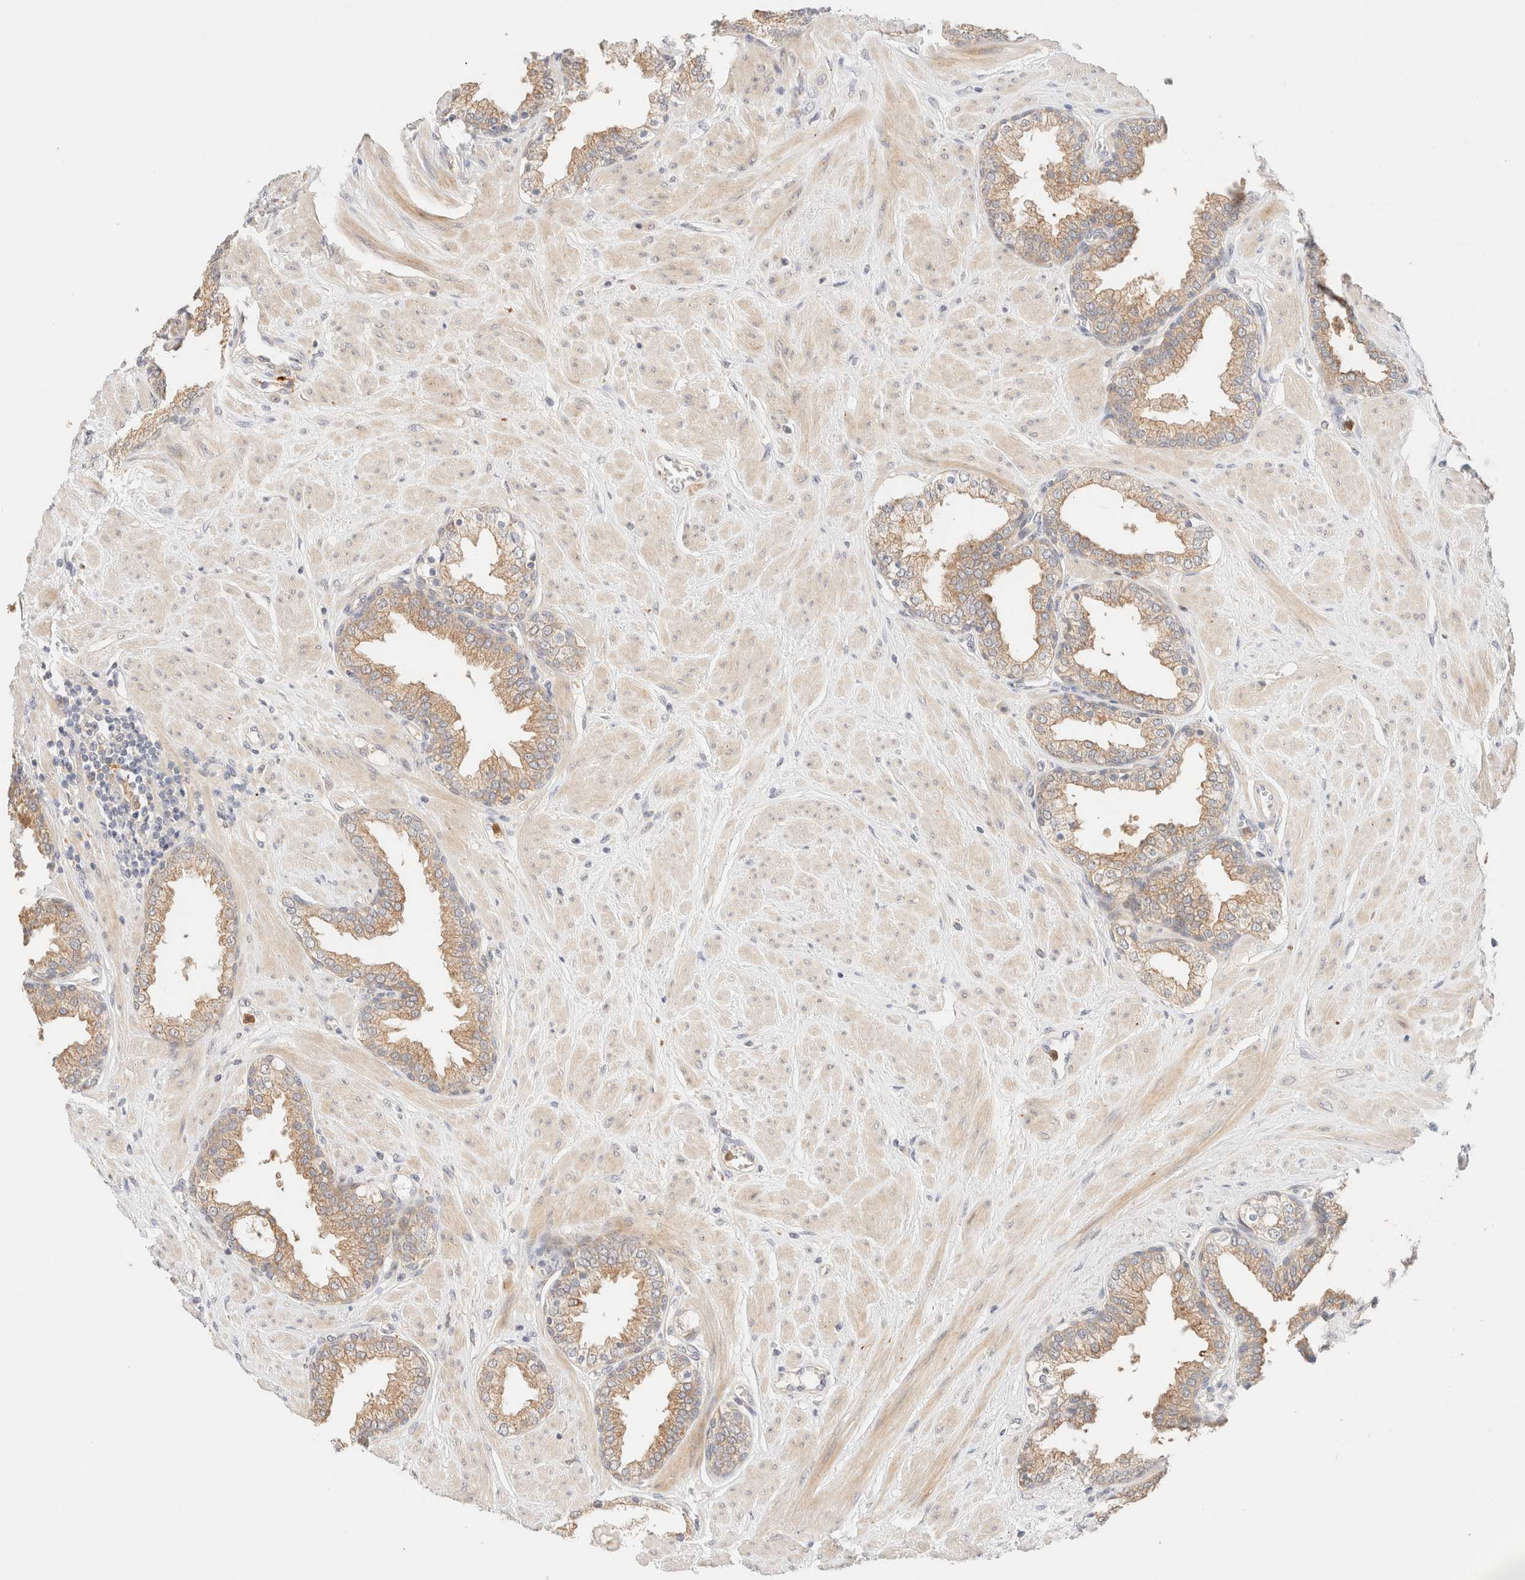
{"staining": {"intensity": "moderate", "quantity": ">75%", "location": "cytoplasmic/membranous"}, "tissue": "prostate", "cell_type": "Glandular cells", "image_type": "normal", "snomed": [{"axis": "morphology", "description": "Normal tissue, NOS"}, {"axis": "topography", "description": "Prostate"}], "caption": "IHC (DAB) staining of normal prostate reveals moderate cytoplasmic/membranous protein expression in about >75% of glandular cells.", "gene": "SGSM2", "patient": {"sex": "male", "age": 51}}